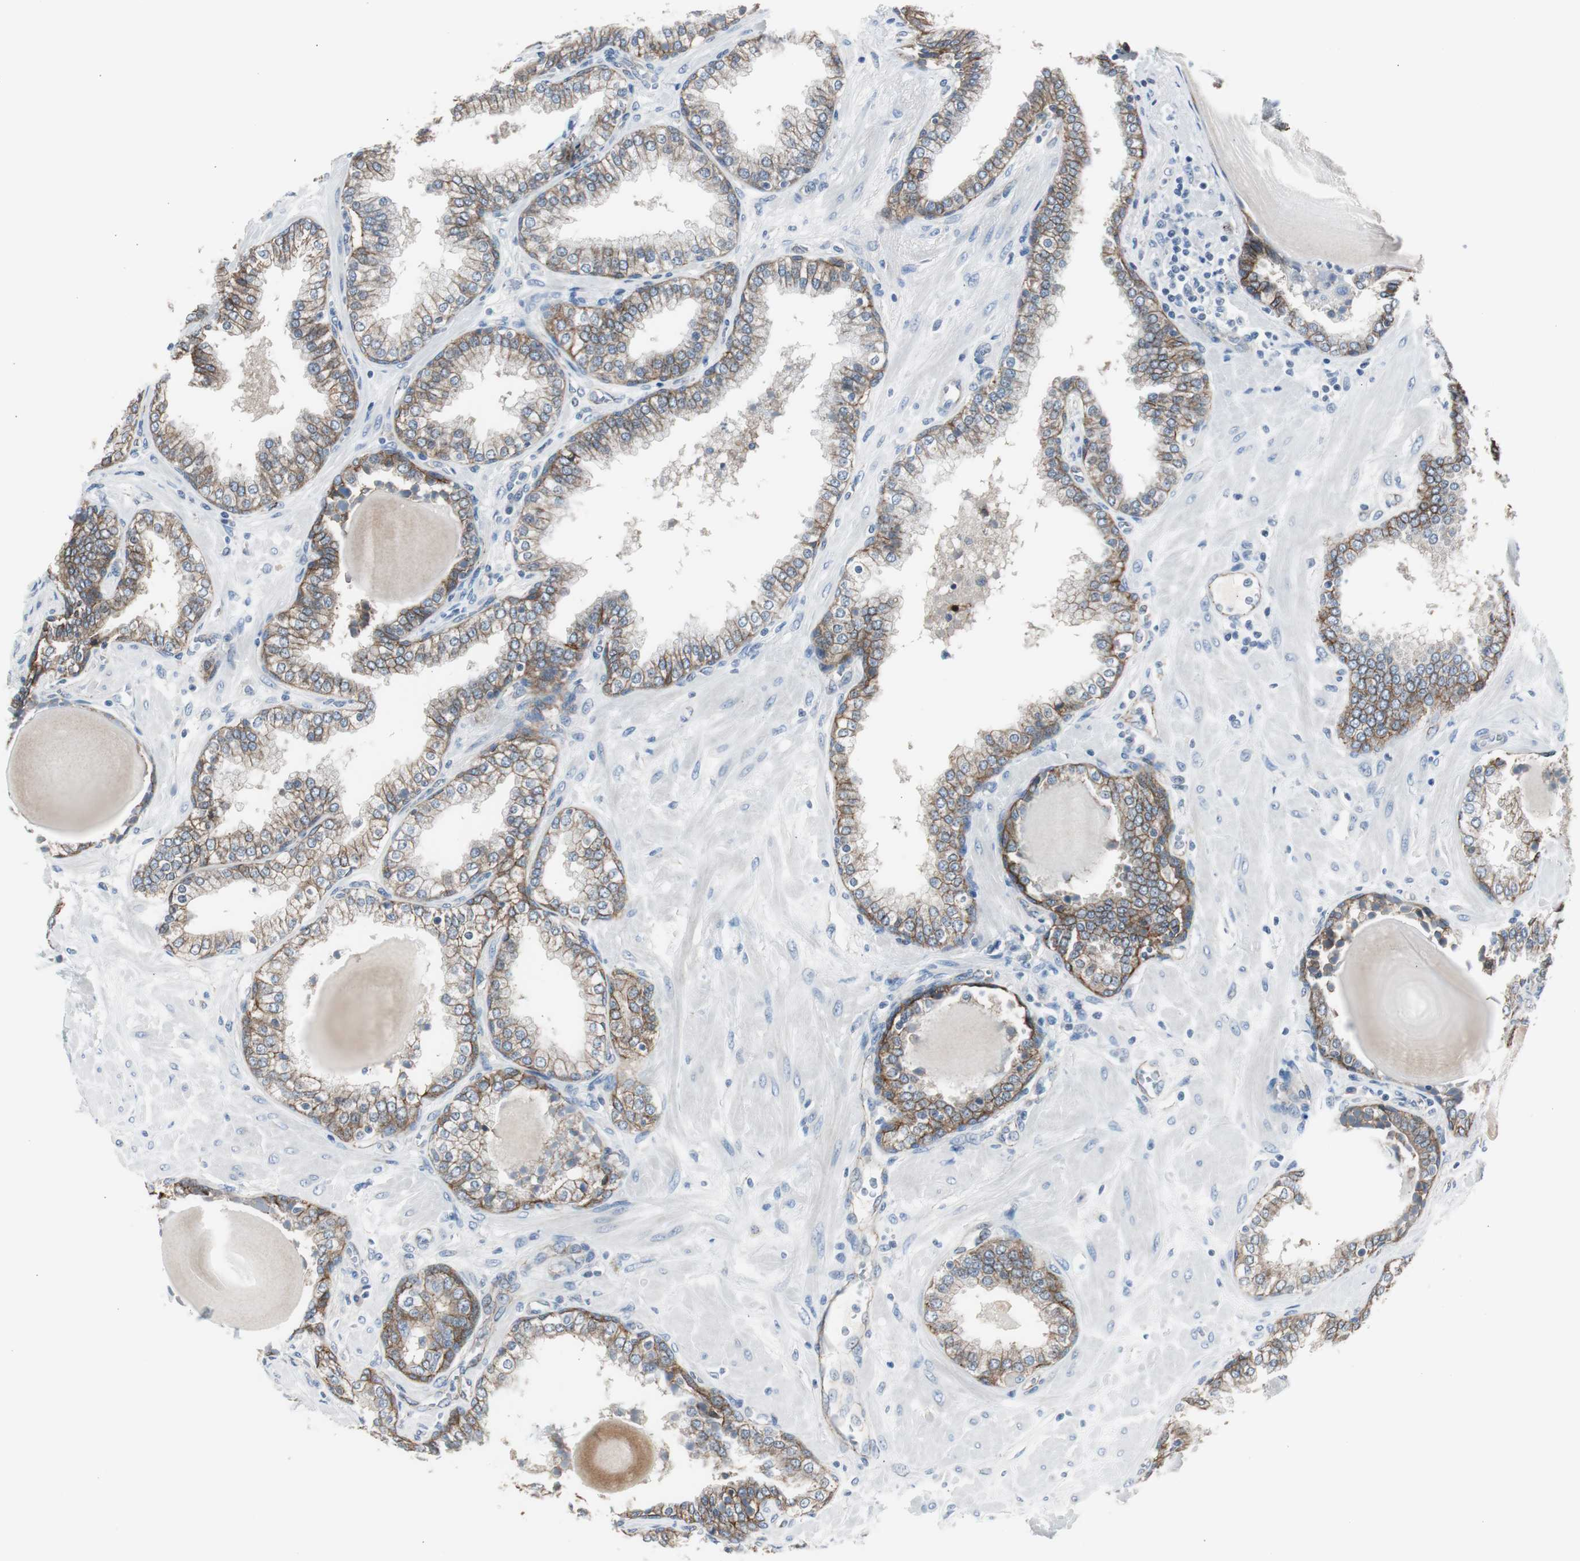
{"staining": {"intensity": "strong", "quantity": ">75%", "location": "cytoplasmic/membranous"}, "tissue": "prostate", "cell_type": "Glandular cells", "image_type": "normal", "snomed": [{"axis": "morphology", "description": "Normal tissue, NOS"}, {"axis": "topography", "description": "Prostate"}], "caption": "Prostate stained for a protein demonstrates strong cytoplasmic/membranous positivity in glandular cells. (brown staining indicates protein expression, while blue staining denotes nuclei).", "gene": "STXBP4", "patient": {"sex": "male", "age": 51}}